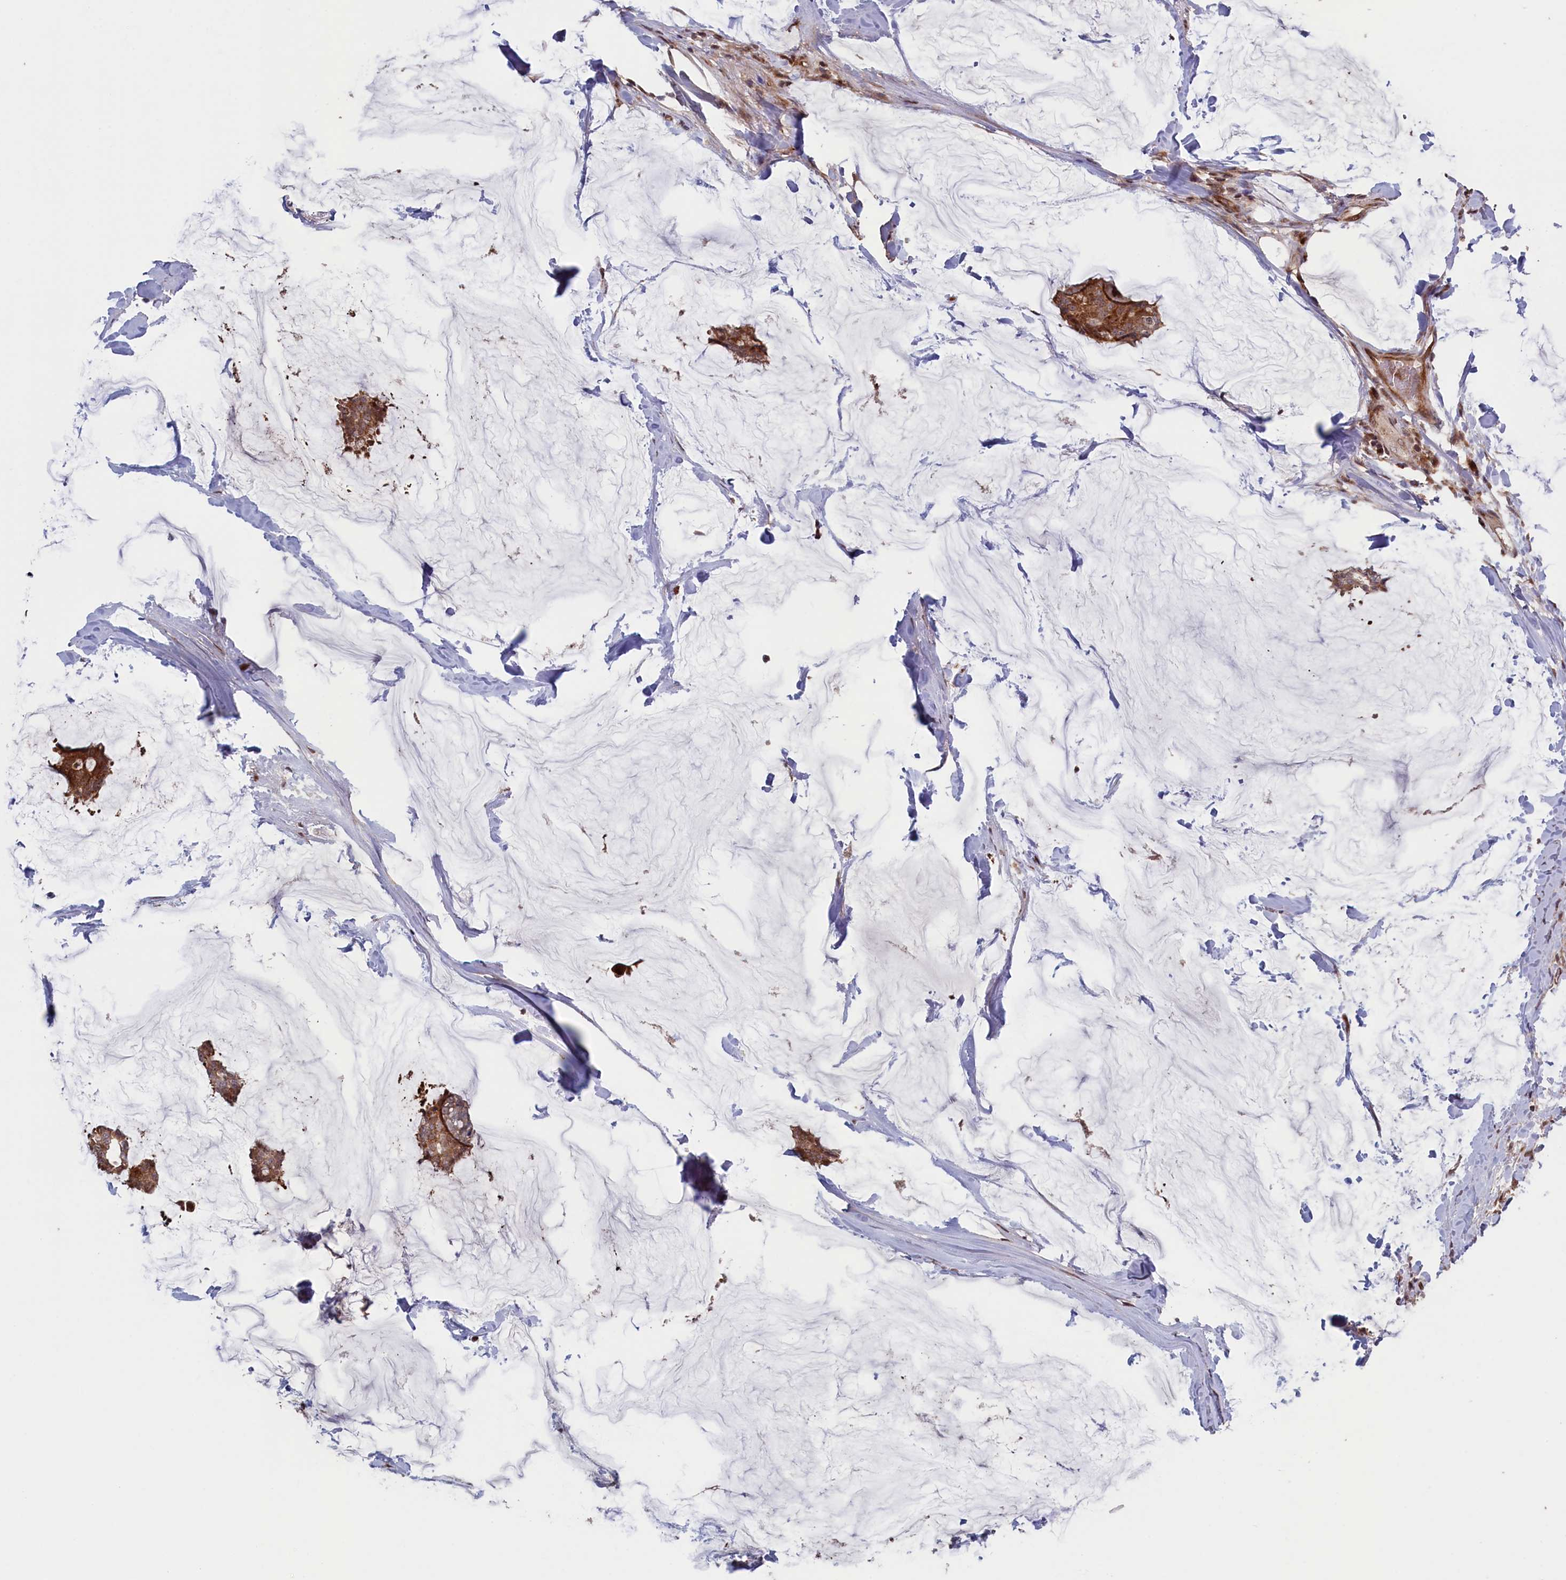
{"staining": {"intensity": "moderate", "quantity": ">75%", "location": "cytoplasmic/membranous,nuclear"}, "tissue": "breast cancer", "cell_type": "Tumor cells", "image_type": "cancer", "snomed": [{"axis": "morphology", "description": "Duct carcinoma"}, {"axis": "topography", "description": "Breast"}], "caption": "Breast intraductal carcinoma stained for a protein shows moderate cytoplasmic/membranous and nuclear positivity in tumor cells.", "gene": "LSG1", "patient": {"sex": "female", "age": 93}}